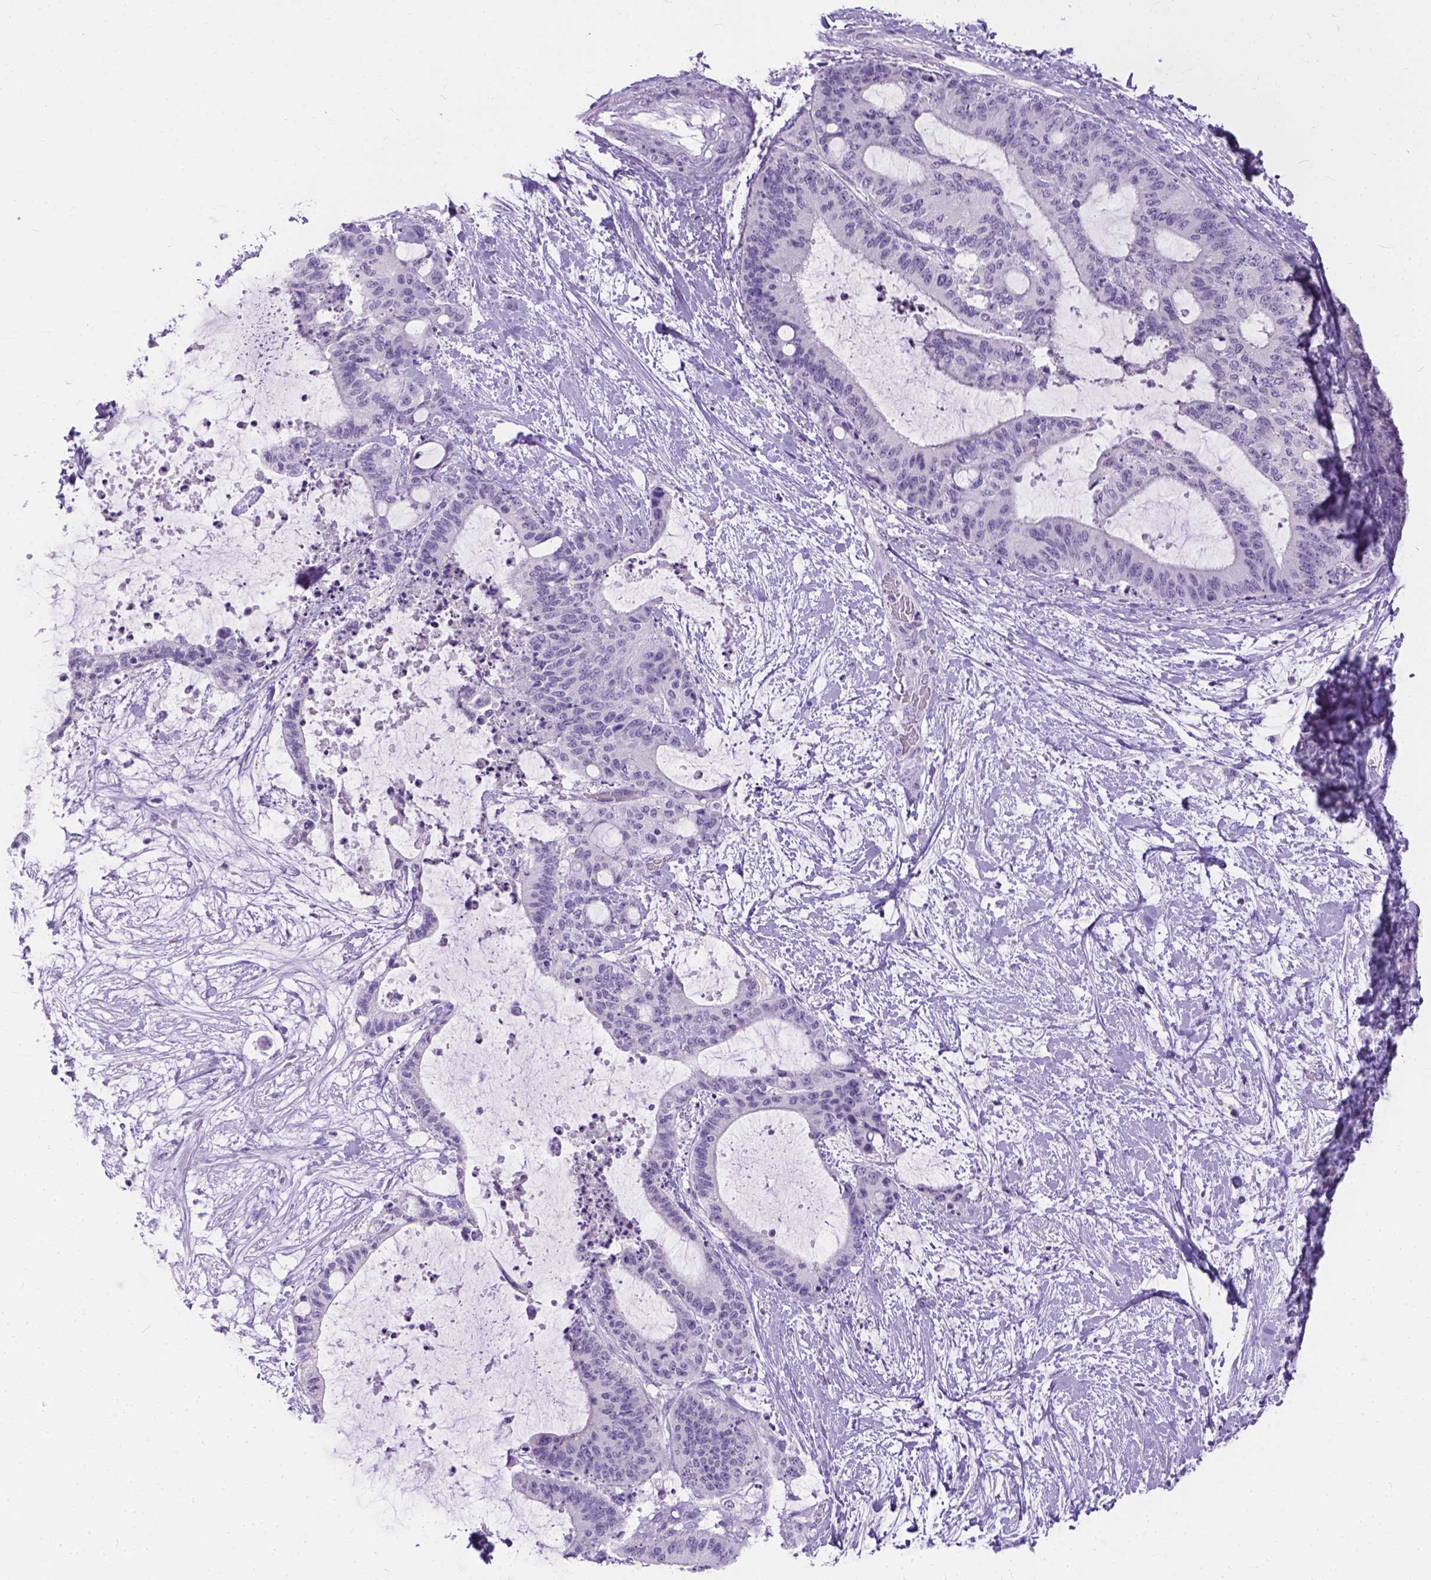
{"staining": {"intensity": "negative", "quantity": "none", "location": "none"}, "tissue": "liver cancer", "cell_type": "Tumor cells", "image_type": "cancer", "snomed": [{"axis": "morphology", "description": "Cholangiocarcinoma"}, {"axis": "topography", "description": "Liver"}], "caption": "Immunohistochemistry histopathology image of neoplastic tissue: human cholangiocarcinoma (liver) stained with DAB (3,3'-diaminobenzidine) demonstrates no significant protein expression in tumor cells. Brightfield microscopy of immunohistochemistry stained with DAB (3,3'-diaminobenzidine) (brown) and hematoxylin (blue), captured at high magnification.", "gene": "TMEM38A", "patient": {"sex": "female", "age": 73}}